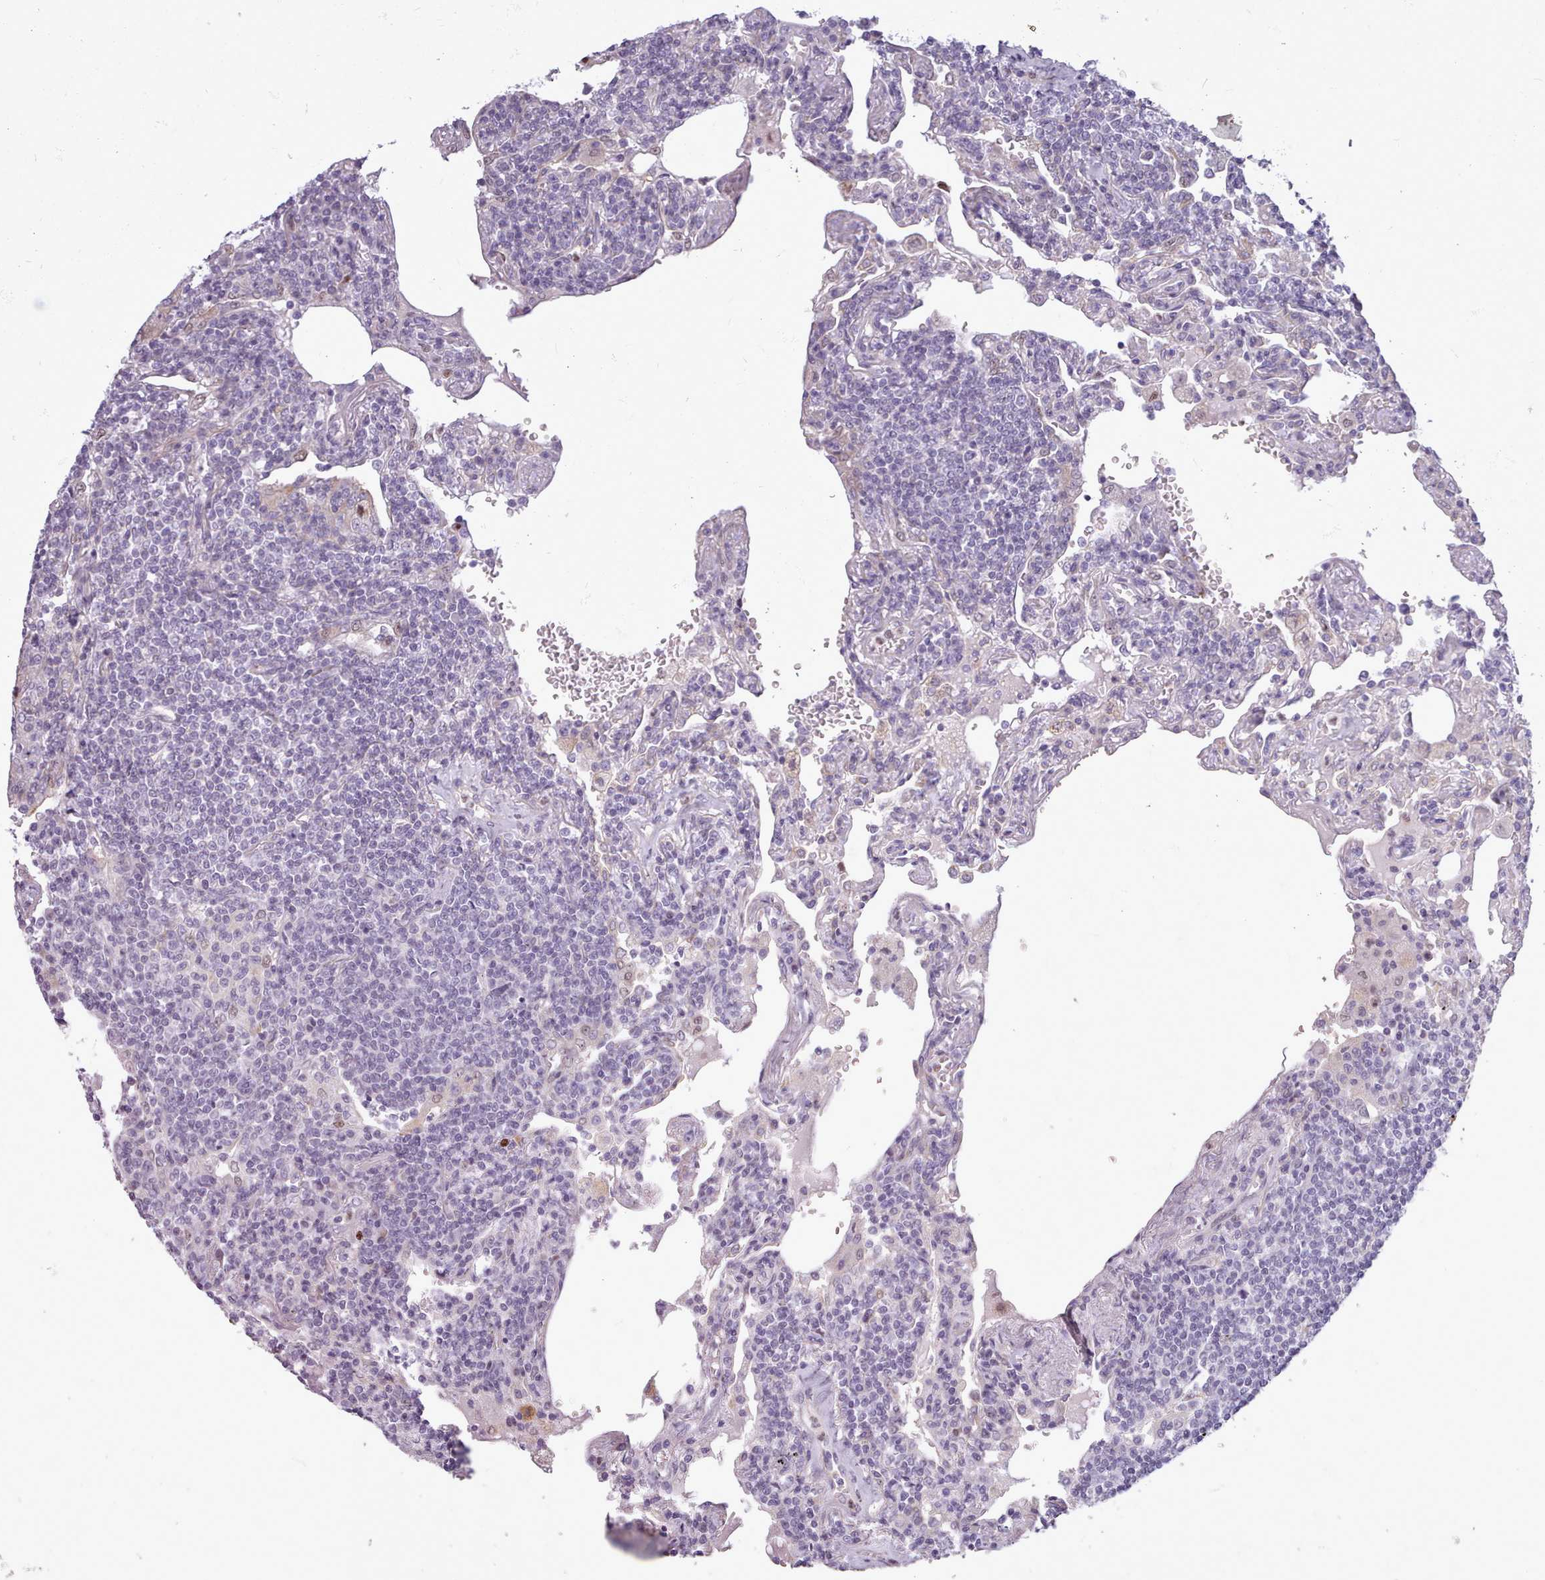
{"staining": {"intensity": "negative", "quantity": "none", "location": "none"}, "tissue": "lymphoma", "cell_type": "Tumor cells", "image_type": "cancer", "snomed": [{"axis": "morphology", "description": "Malignant lymphoma, non-Hodgkin's type, Low grade"}, {"axis": "topography", "description": "Lung"}], "caption": "Malignant lymphoma, non-Hodgkin's type (low-grade) was stained to show a protein in brown. There is no significant positivity in tumor cells.", "gene": "SLURP1", "patient": {"sex": "female", "age": 71}}